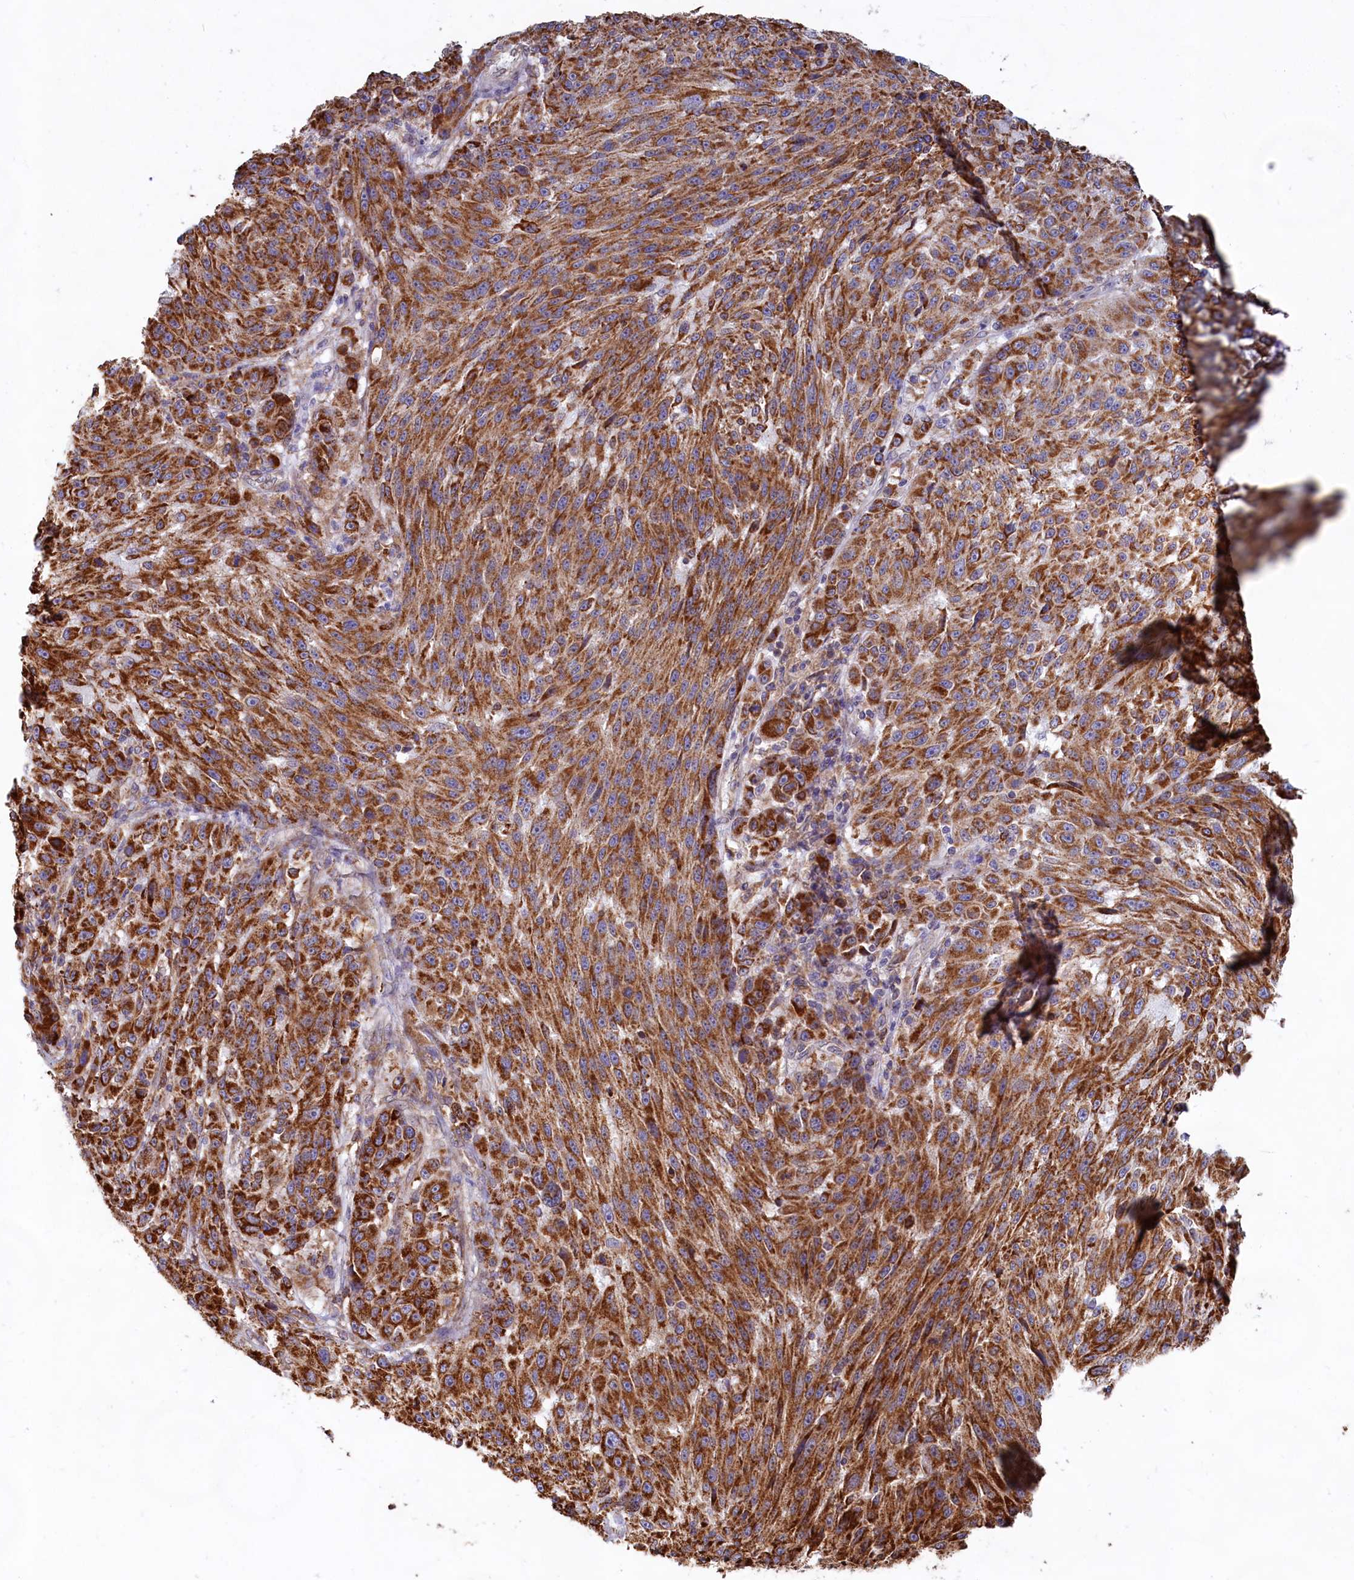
{"staining": {"intensity": "strong", "quantity": ">75%", "location": "cytoplasmic/membranous"}, "tissue": "melanoma", "cell_type": "Tumor cells", "image_type": "cancer", "snomed": [{"axis": "morphology", "description": "Malignant melanoma, NOS"}, {"axis": "topography", "description": "Skin"}], "caption": "Immunohistochemistry of human malignant melanoma demonstrates high levels of strong cytoplasmic/membranous staining in about >75% of tumor cells.", "gene": "TBC1D19", "patient": {"sex": "male", "age": 53}}